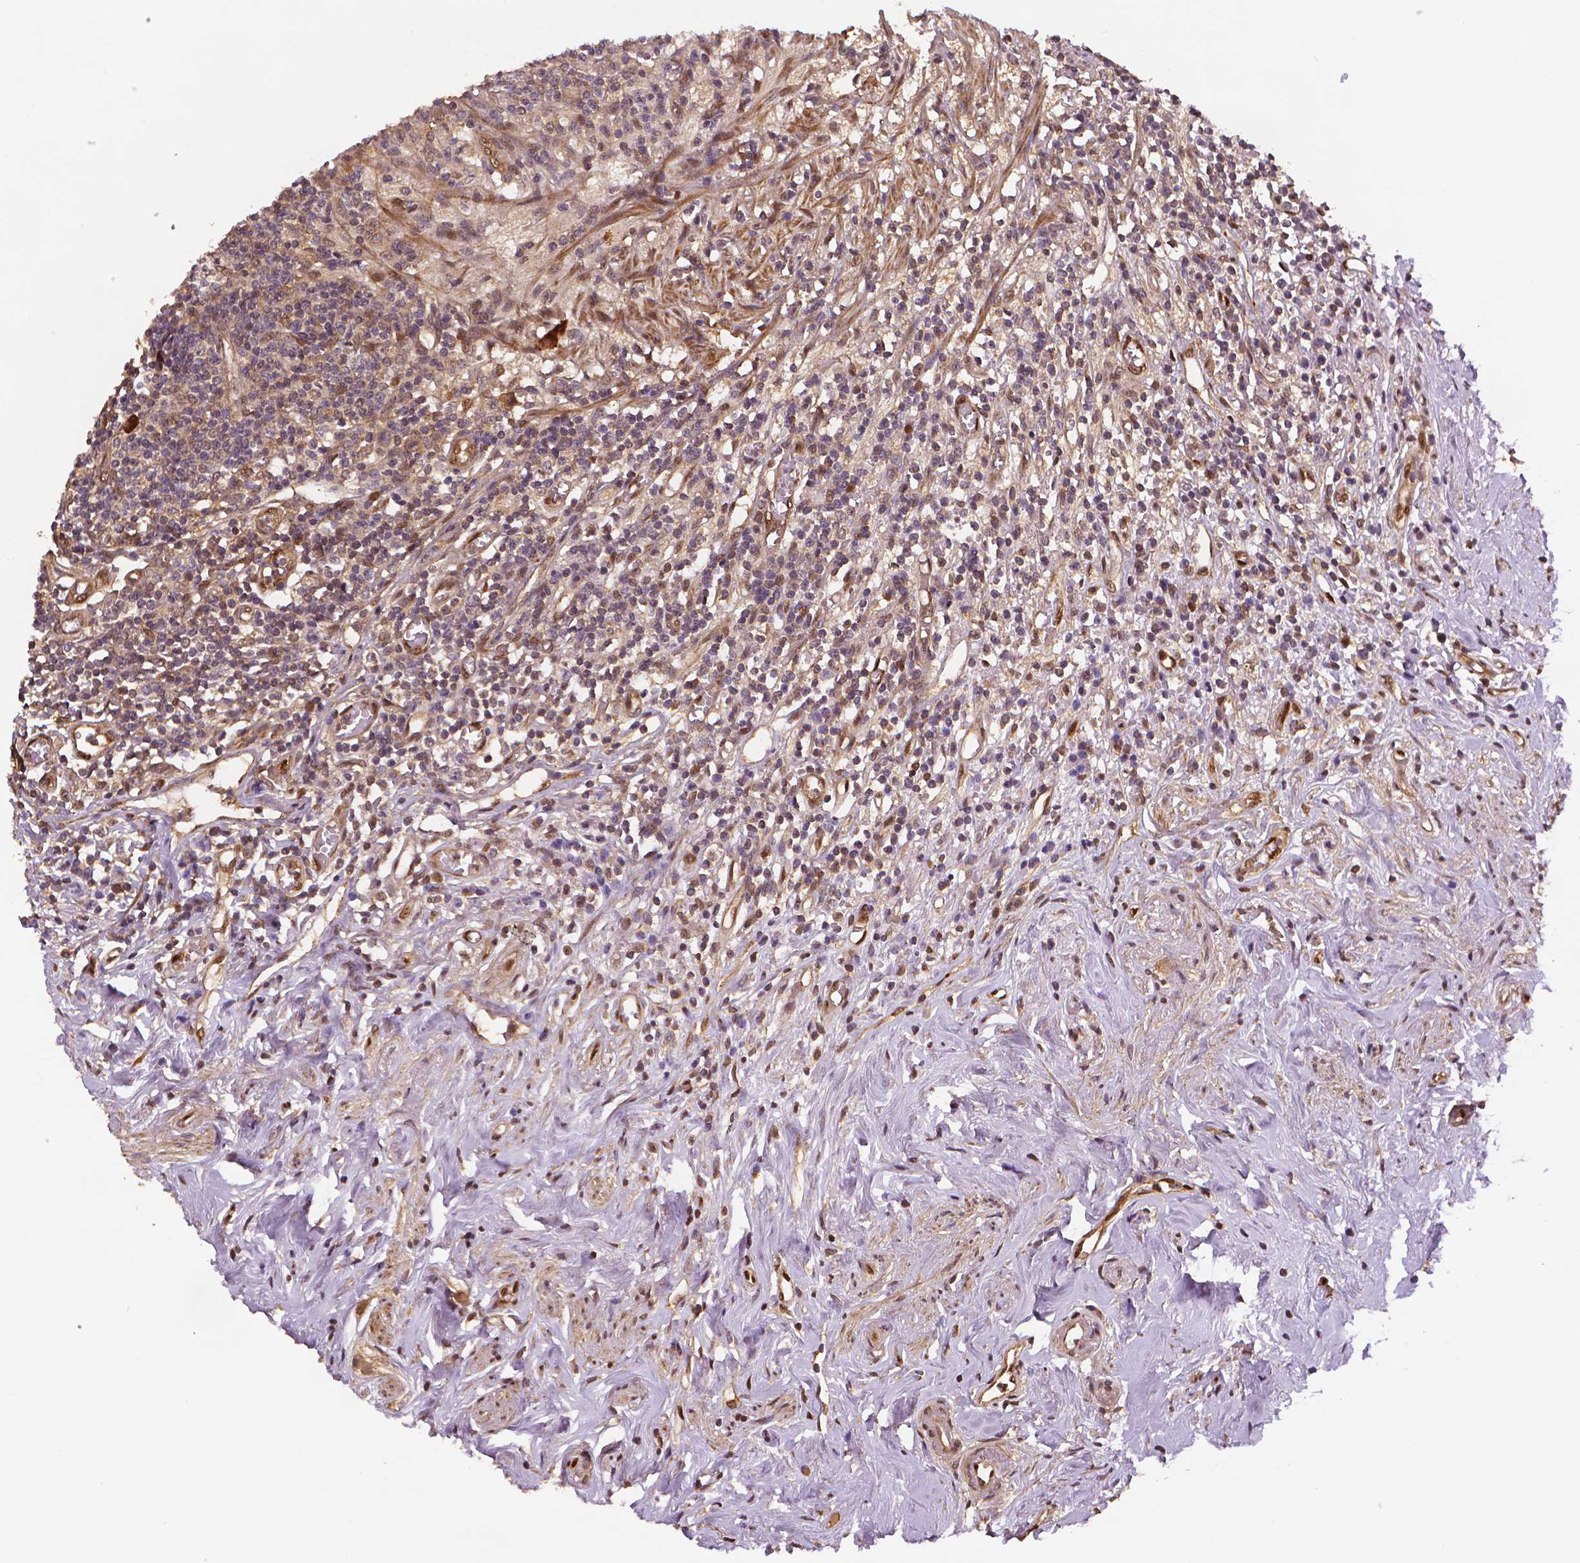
{"staining": {"intensity": "moderate", "quantity": ">75%", "location": "cytoplasmic/membranous"}, "tissue": "appendix", "cell_type": "Glandular cells", "image_type": "normal", "snomed": [{"axis": "morphology", "description": "Normal tissue, NOS"}, {"axis": "morphology", "description": "Carcinoma, endometroid"}, {"axis": "topography", "description": "Appendix"}, {"axis": "topography", "description": "Colon"}], "caption": "The photomicrograph reveals immunohistochemical staining of benign appendix. There is moderate cytoplasmic/membranous expression is identified in approximately >75% of glandular cells. (IHC, brightfield microscopy, high magnification).", "gene": "STAT3", "patient": {"sex": "female", "age": 60}}